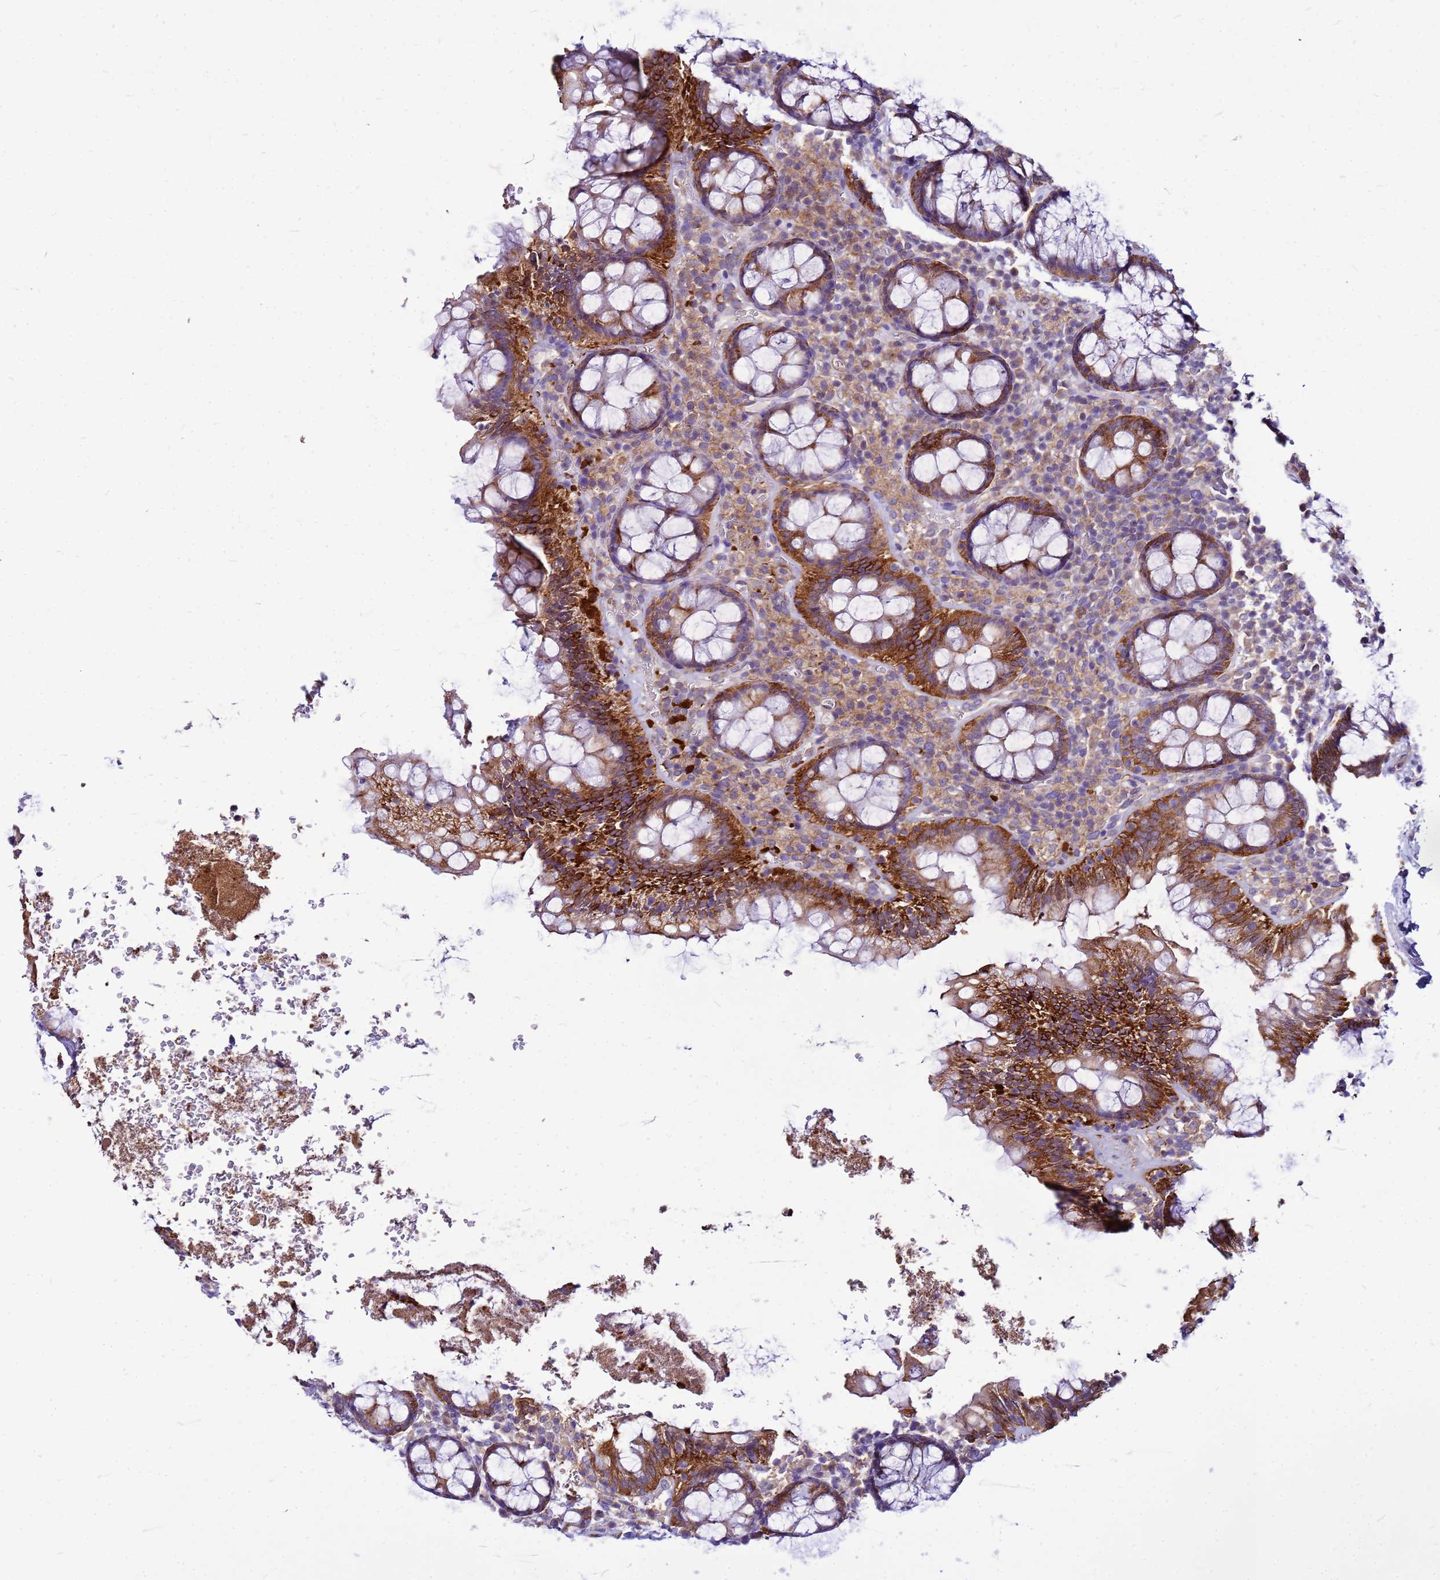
{"staining": {"intensity": "moderate", "quantity": ">75%", "location": "cytoplasmic/membranous"}, "tissue": "rectum", "cell_type": "Glandular cells", "image_type": "normal", "snomed": [{"axis": "morphology", "description": "Normal tissue, NOS"}, {"axis": "topography", "description": "Rectum"}], "caption": "IHC staining of benign rectum, which demonstrates medium levels of moderate cytoplasmic/membranous staining in about >75% of glandular cells indicating moderate cytoplasmic/membranous protein expression. The staining was performed using DAB (brown) for protein detection and nuclei were counterstained in hematoxylin (blue).", "gene": "PKD1", "patient": {"sex": "male", "age": 83}}